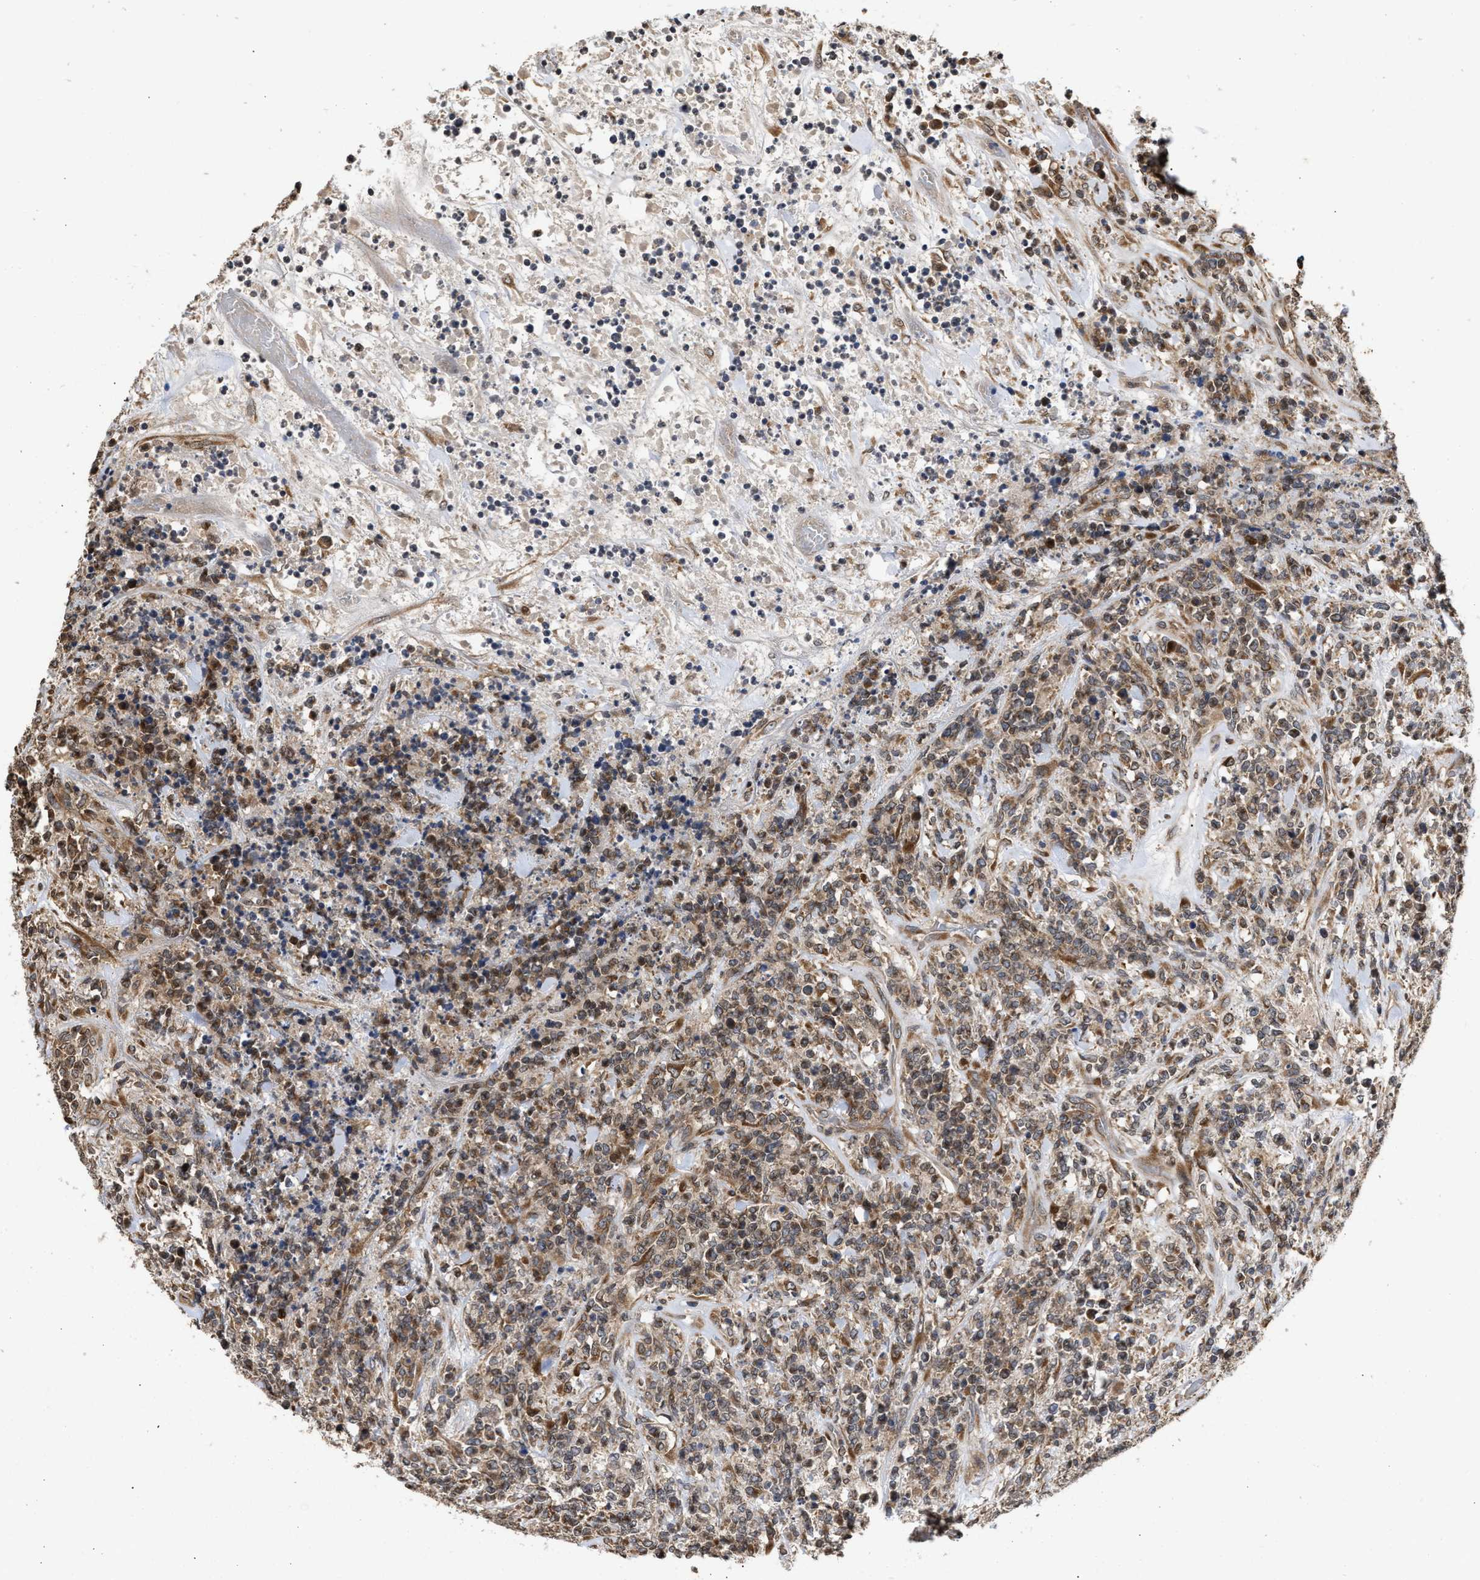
{"staining": {"intensity": "moderate", "quantity": ">75%", "location": "cytoplasmic/membranous"}, "tissue": "lymphoma", "cell_type": "Tumor cells", "image_type": "cancer", "snomed": [{"axis": "morphology", "description": "Malignant lymphoma, non-Hodgkin's type, High grade"}, {"axis": "topography", "description": "Soft tissue"}], "caption": "High-power microscopy captured an immunohistochemistry (IHC) photomicrograph of lymphoma, revealing moderate cytoplasmic/membranous staining in about >75% of tumor cells. Nuclei are stained in blue.", "gene": "SAR1A", "patient": {"sex": "male", "age": 18}}